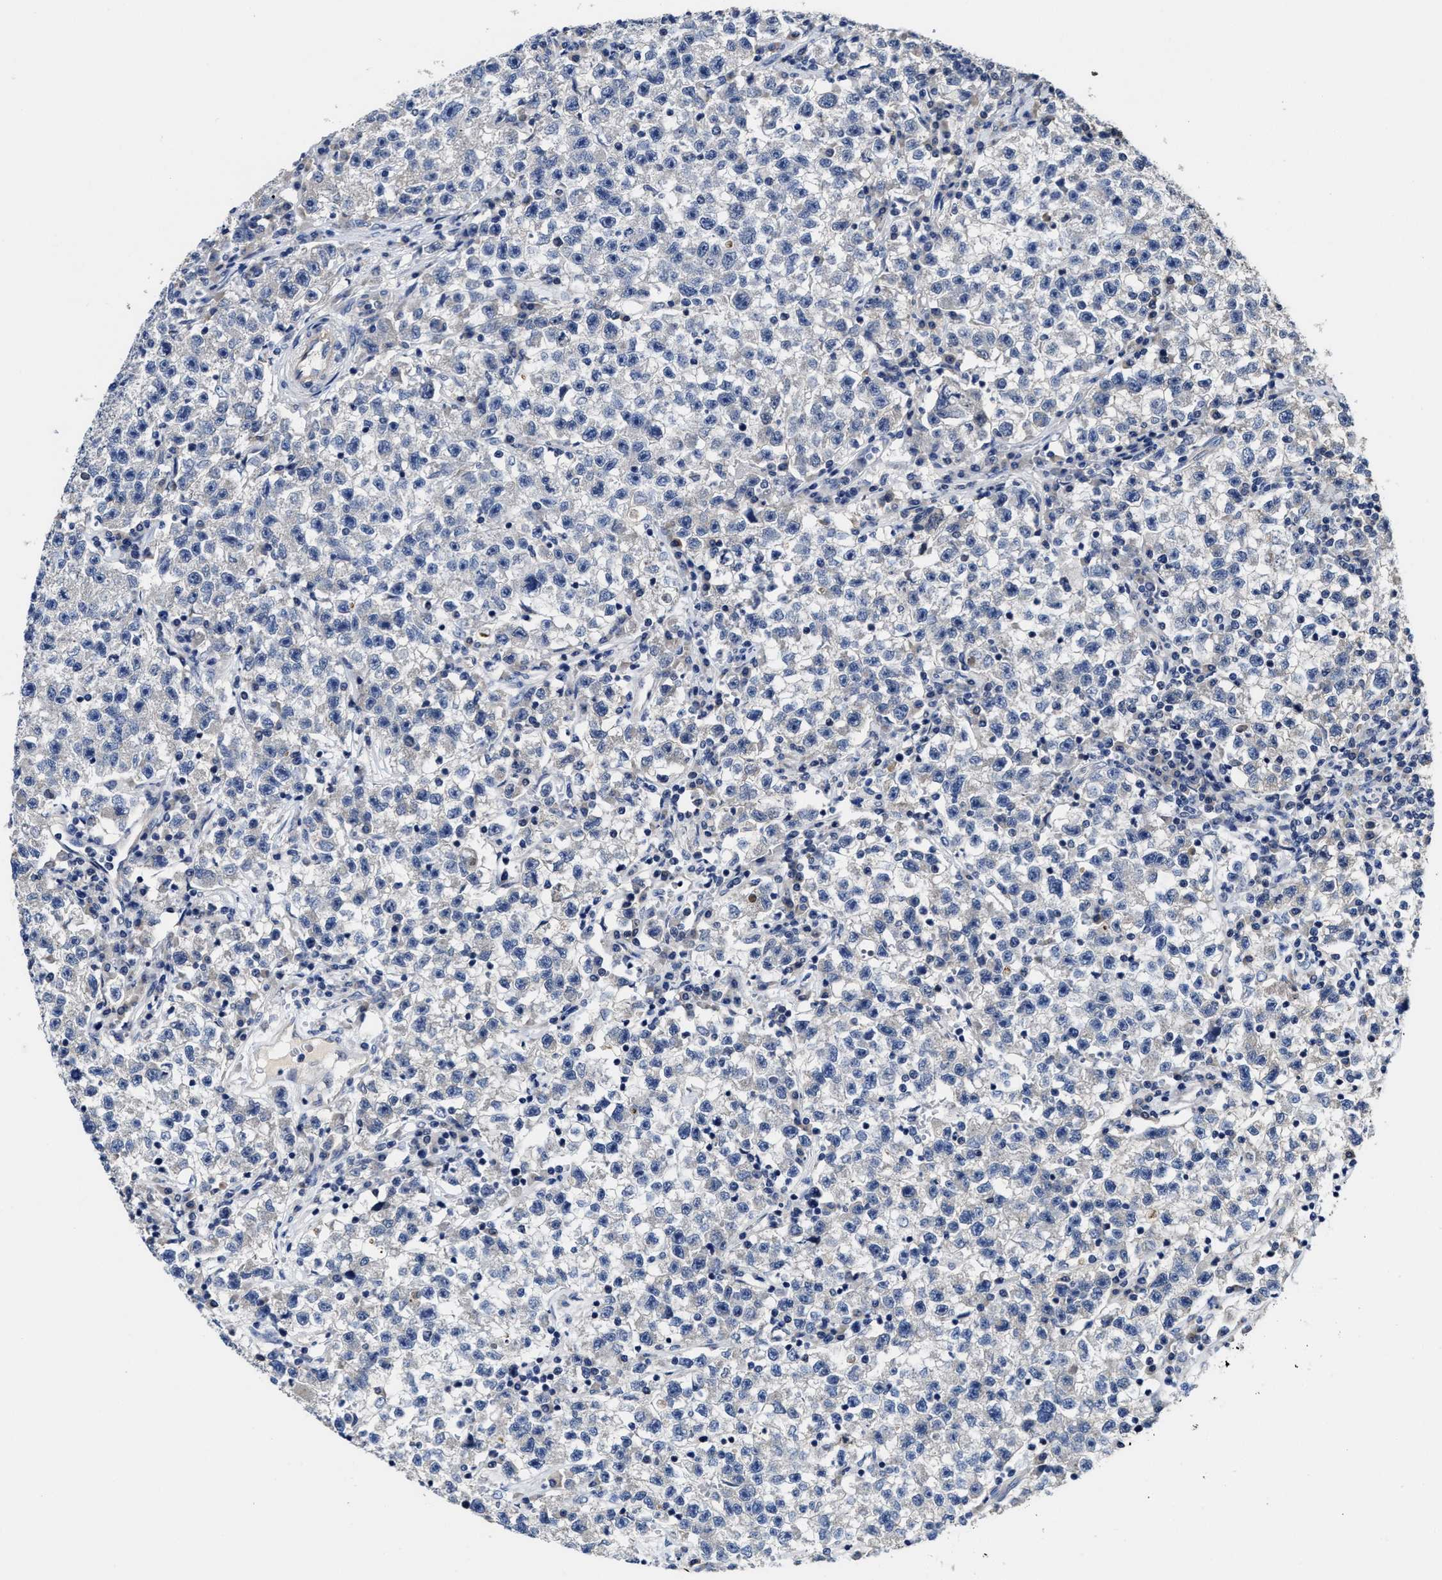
{"staining": {"intensity": "negative", "quantity": "none", "location": "none"}, "tissue": "testis cancer", "cell_type": "Tumor cells", "image_type": "cancer", "snomed": [{"axis": "morphology", "description": "Seminoma, NOS"}, {"axis": "topography", "description": "Testis"}], "caption": "This micrograph is of seminoma (testis) stained with immunohistochemistry (IHC) to label a protein in brown with the nuclei are counter-stained blue. There is no positivity in tumor cells.", "gene": "TRAF6", "patient": {"sex": "male", "age": 22}}